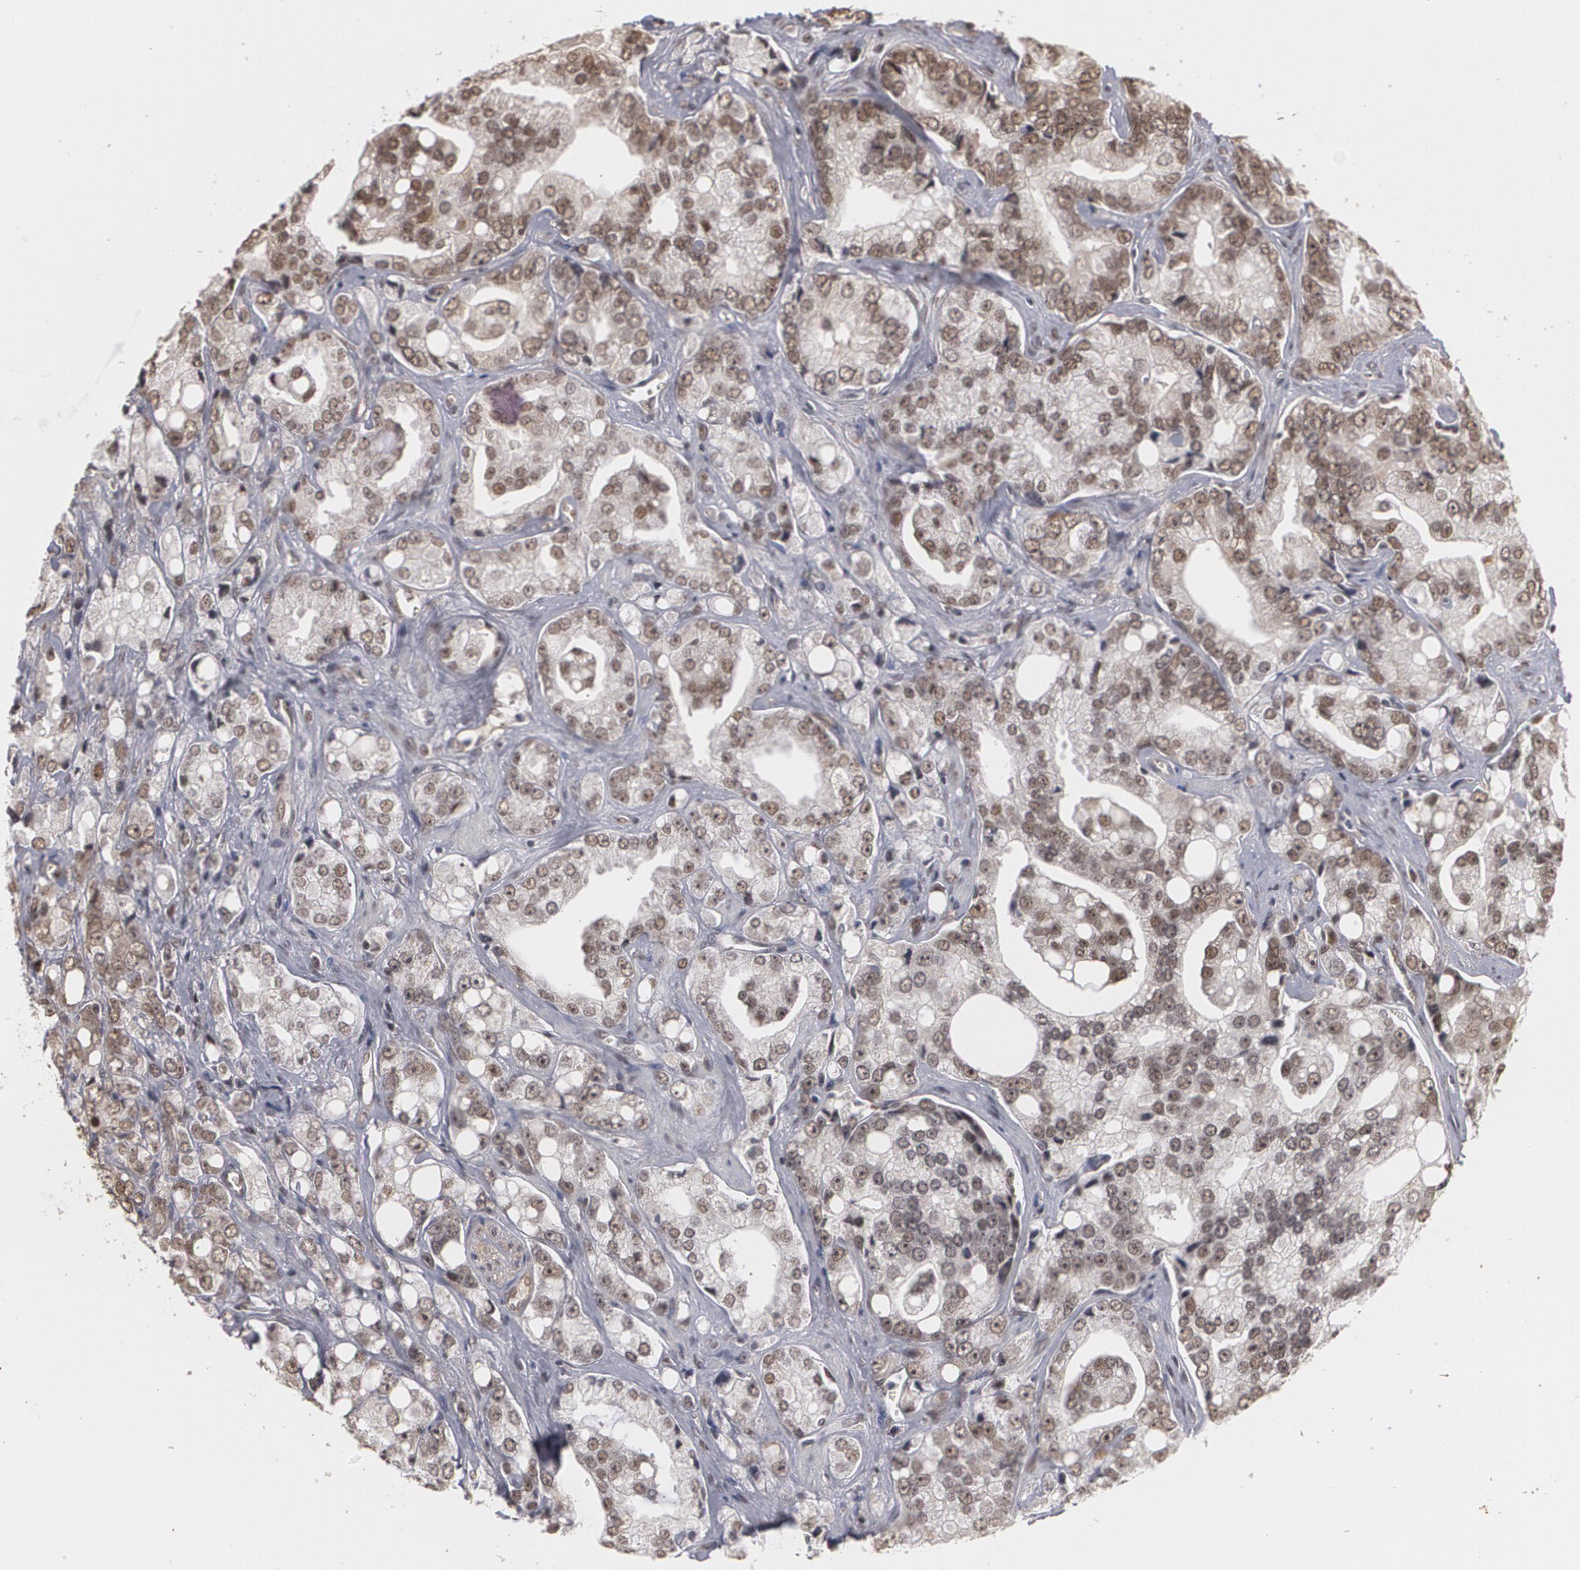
{"staining": {"intensity": "weak", "quantity": ">75%", "location": "nuclear"}, "tissue": "prostate cancer", "cell_type": "Tumor cells", "image_type": "cancer", "snomed": [{"axis": "morphology", "description": "Adenocarcinoma, High grade"}, {"axis": "topography", "description": "Prostate"}], "caption": "A brown stain labels weak nuclear staining of a protein in prostate cancer tumor cells. (DAB (3,3'-diaminobenzidine) IHC with brightfield microscopy, high magnification).", "gene": "ZNF75A", "patient": {"sex": "male", "age": 67}}